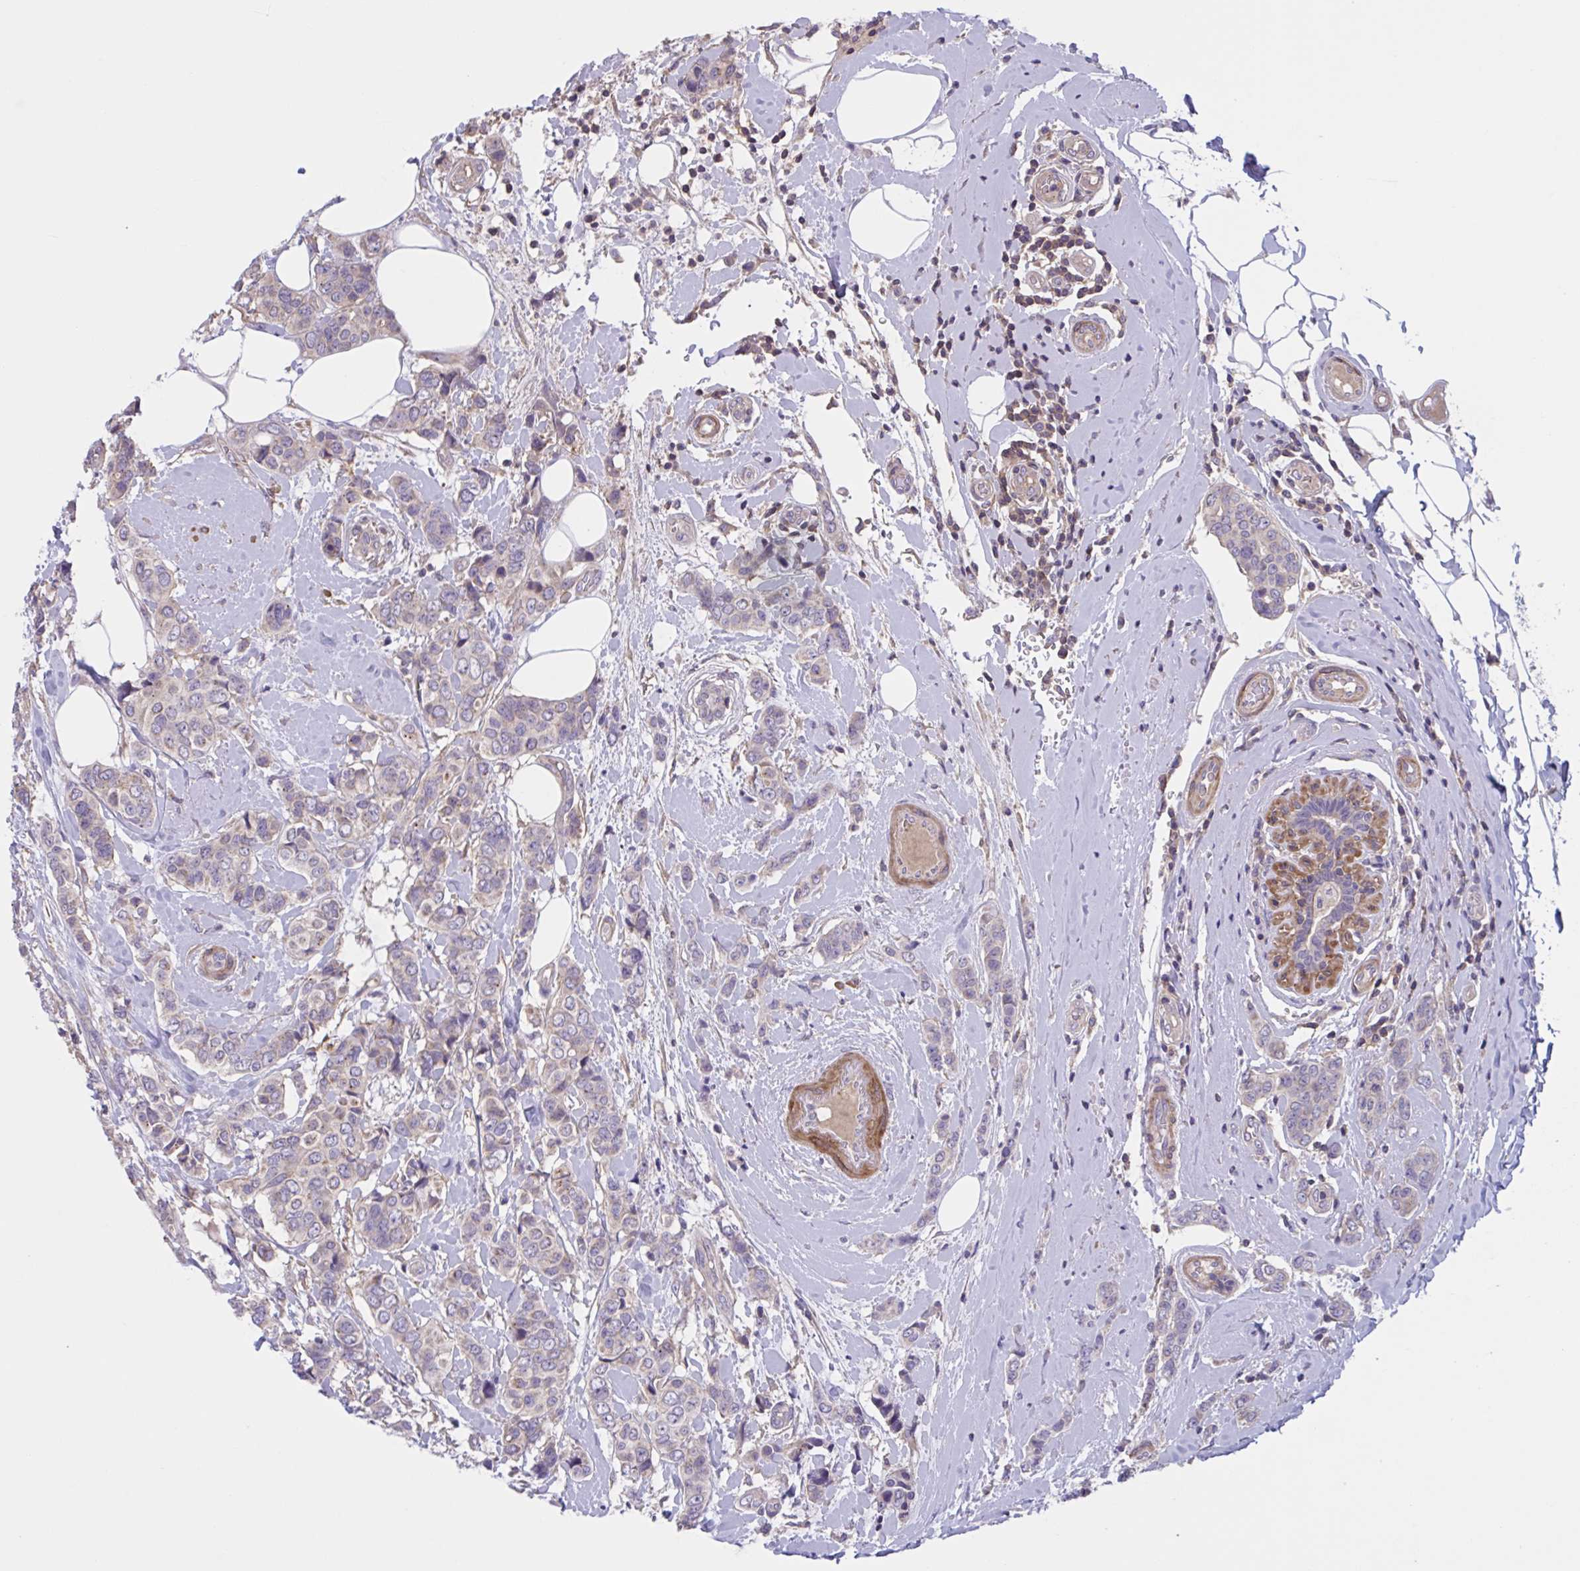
{"staining": {"intensity": "negative", "quantity": "none", "location": "none"}, "tissue": "breast cancer", "cell_type": "Tumor cells", "image_type": "cancer", "snomed": [{"axis": "morphology", "description": "Lobular carcinoma"}, {"axis": "topography", "description": "Breast"}], "caption": "Photomicrograph shows no significant protein staining in tumor cells of breast cancer.", "gene": "WNT9B", "patient": {"sex": "female", "age": 51}}